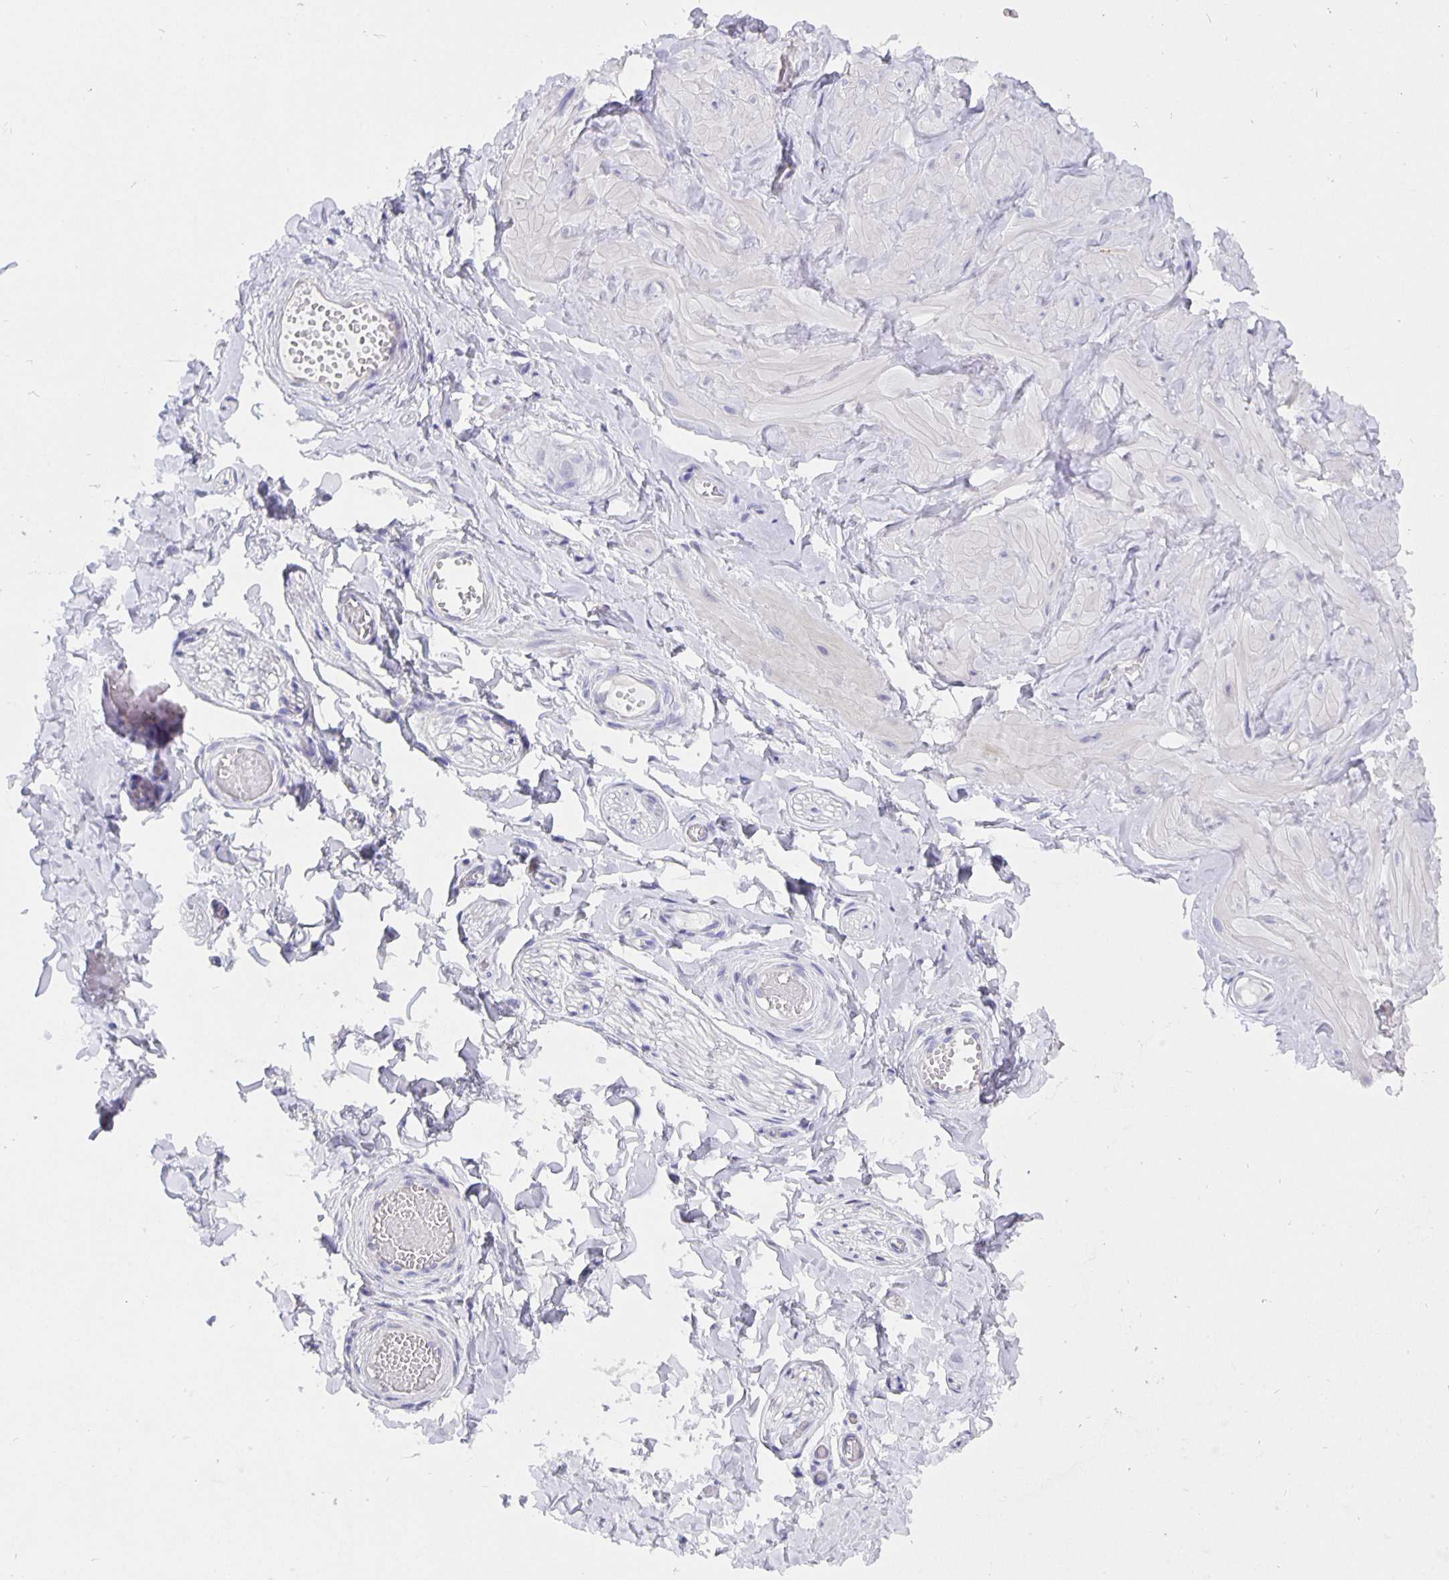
{"staining": {"intensity": "negative", "quantity": "none", "location": "none"}, "tissue": "adipose tissue", "cell_type": "Adipocytes", "image_type": "normal", "snomed": [{"axis": "morphology", "description": "Normal tissue, NOS"}, {"axis": "topography", "description": "Soft tissue"}, {"axis": "topography", "description": "Adipose tissue"}, {"axis": "topography", "description": "Vascular tissue"}, {"axis": "topography", "description": "Peripheral nerve tissue"}], "caption": "DAB (3,3'-diaminobenzidine) immunohistochemical staining of unremarkable adipose tissue exhibits no significant expression in adipocytes. The staining is performed using DAB (3,3'-diaminobenzidine) brown chromogen with nuclei counter-stained in using hematoxylin.", "gene": "CFAP74", "patient": {"sex": "male", "age": 29}}